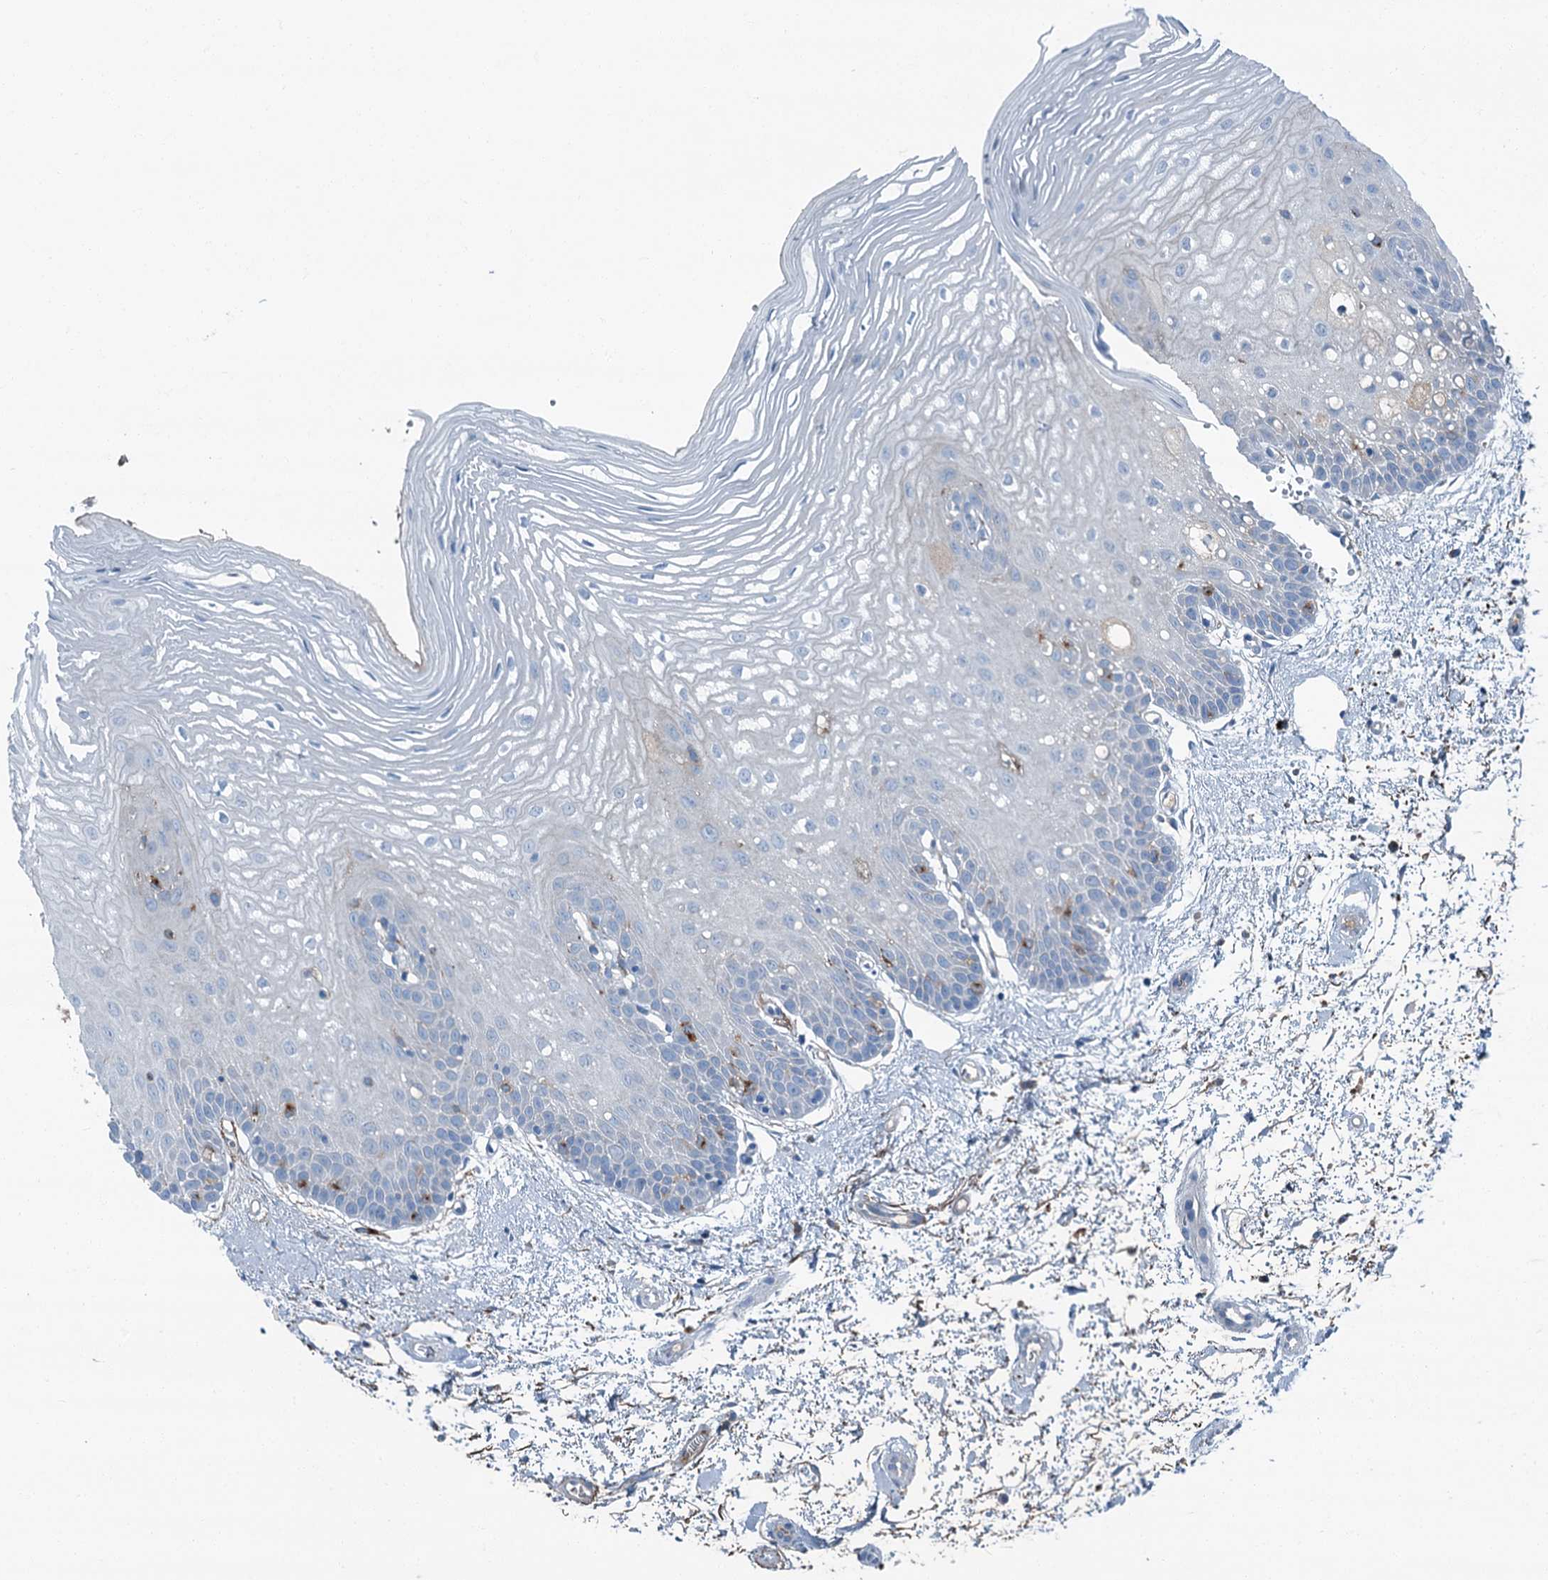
{"staining": {"intensity": "negative", "quantity": "none", "location": "none"}, "tissue": "oral mucosa", "cell_type": "Squamous epithelial cells", "image_type": "normal", "snomed": [{"axis": "morphology", "description": "Normal tissue, NOS"}, {"axis": "topography", "description": "Oral tissue"}, {"axis": "topography", "description": "Tounge, NOS"}], "caption": "High magnification brightfield microscopy of unremarkable oral mucosa stained with DAB (brown) and counterstained with hematoxylin (blue): squamous epithelial cells show no significant staining.", "gene": "AXL", "patient": {"sex": "female", "age": 73}}